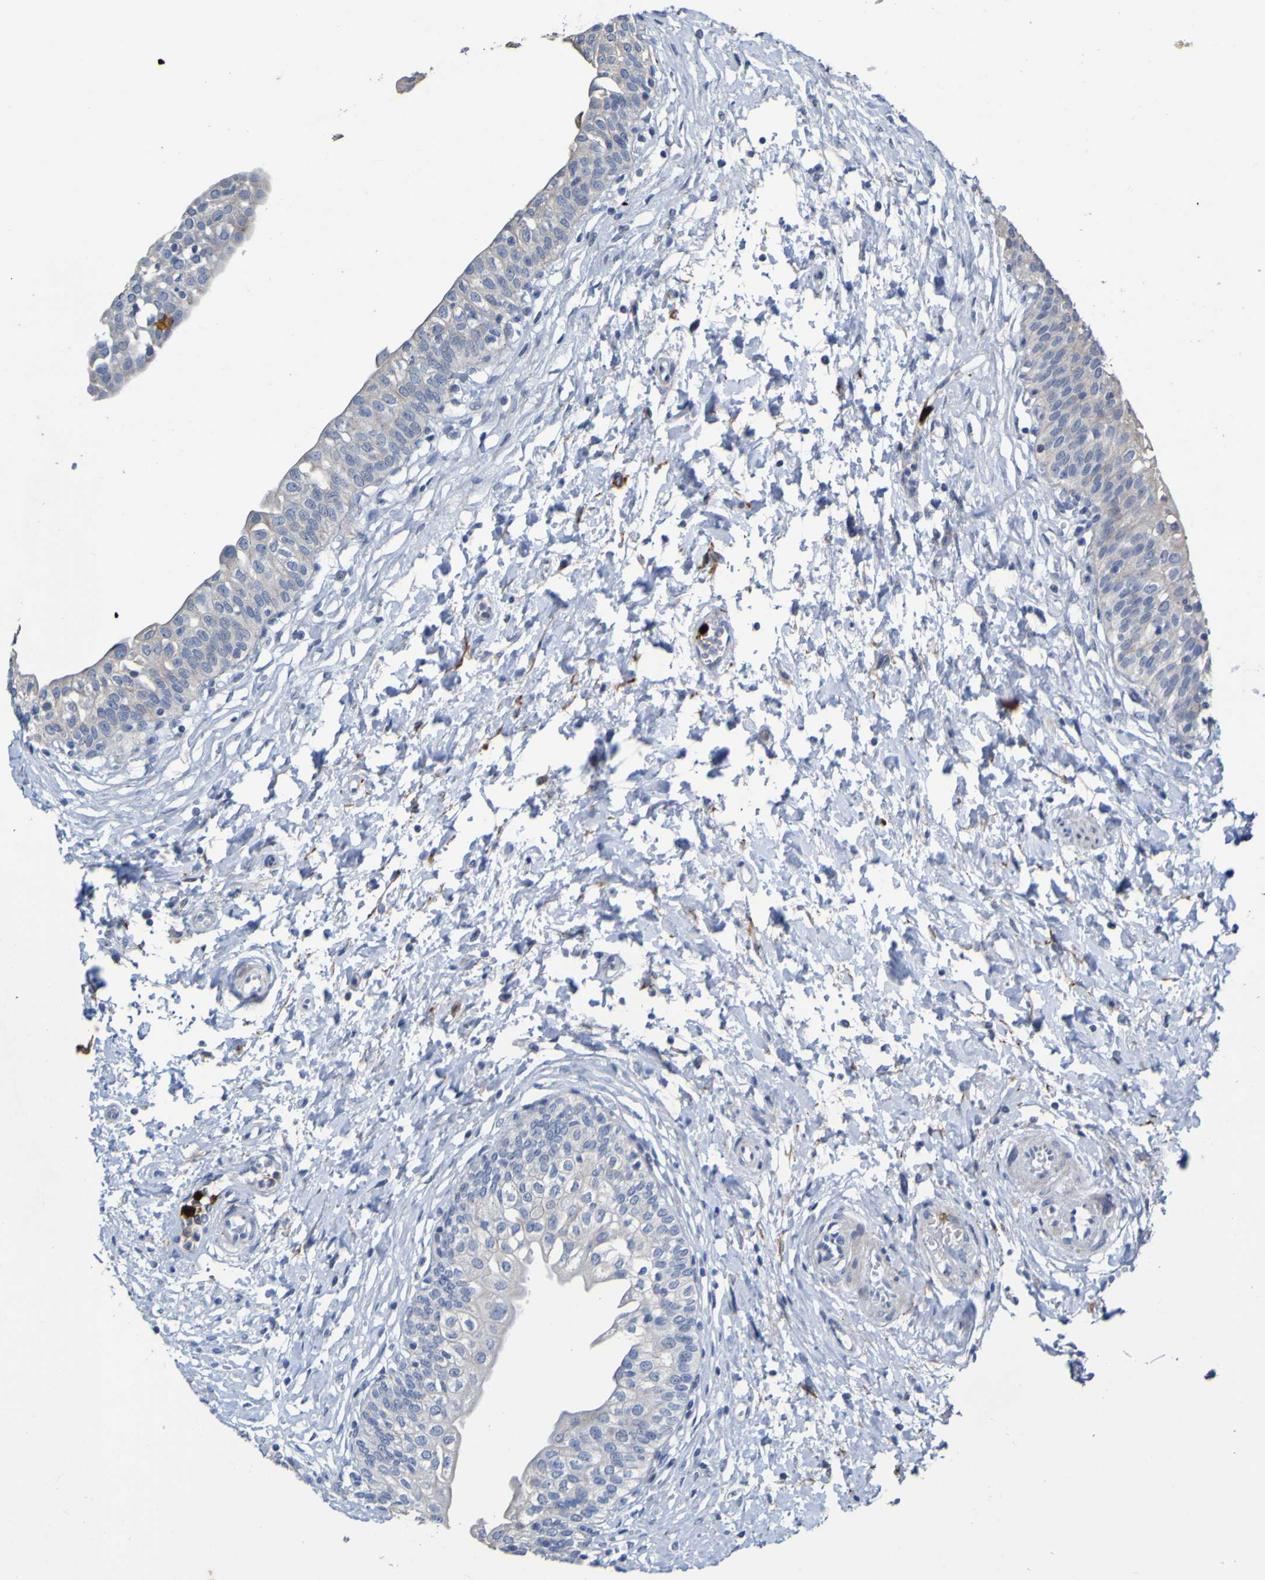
{"staining": {"intensity": "moderate", "quantity": "<25%", "location": "cytoplasmic/membranous"}, "tissue": "urinary bladder", "cell_type": "Urothelial cells", "image_type": "normal", "snomed": [{"axis": "morphology", "description": "Normal tissue, NOS"}, {"axis": "topography", "description": "Urinary bladder"}], "caption": "The photomicrograph reveals staining of benign urinary bladder, revealing moderate cytoplasmic/membranous protein positivity (brown color) within urothelial cells. (DAB (3,3'-diaminobenzidine) IHC, brown staining for protein, blue staining for nuclei).", "gene": "C11orf24", "patient": {"sex": "male", "age": 55}}